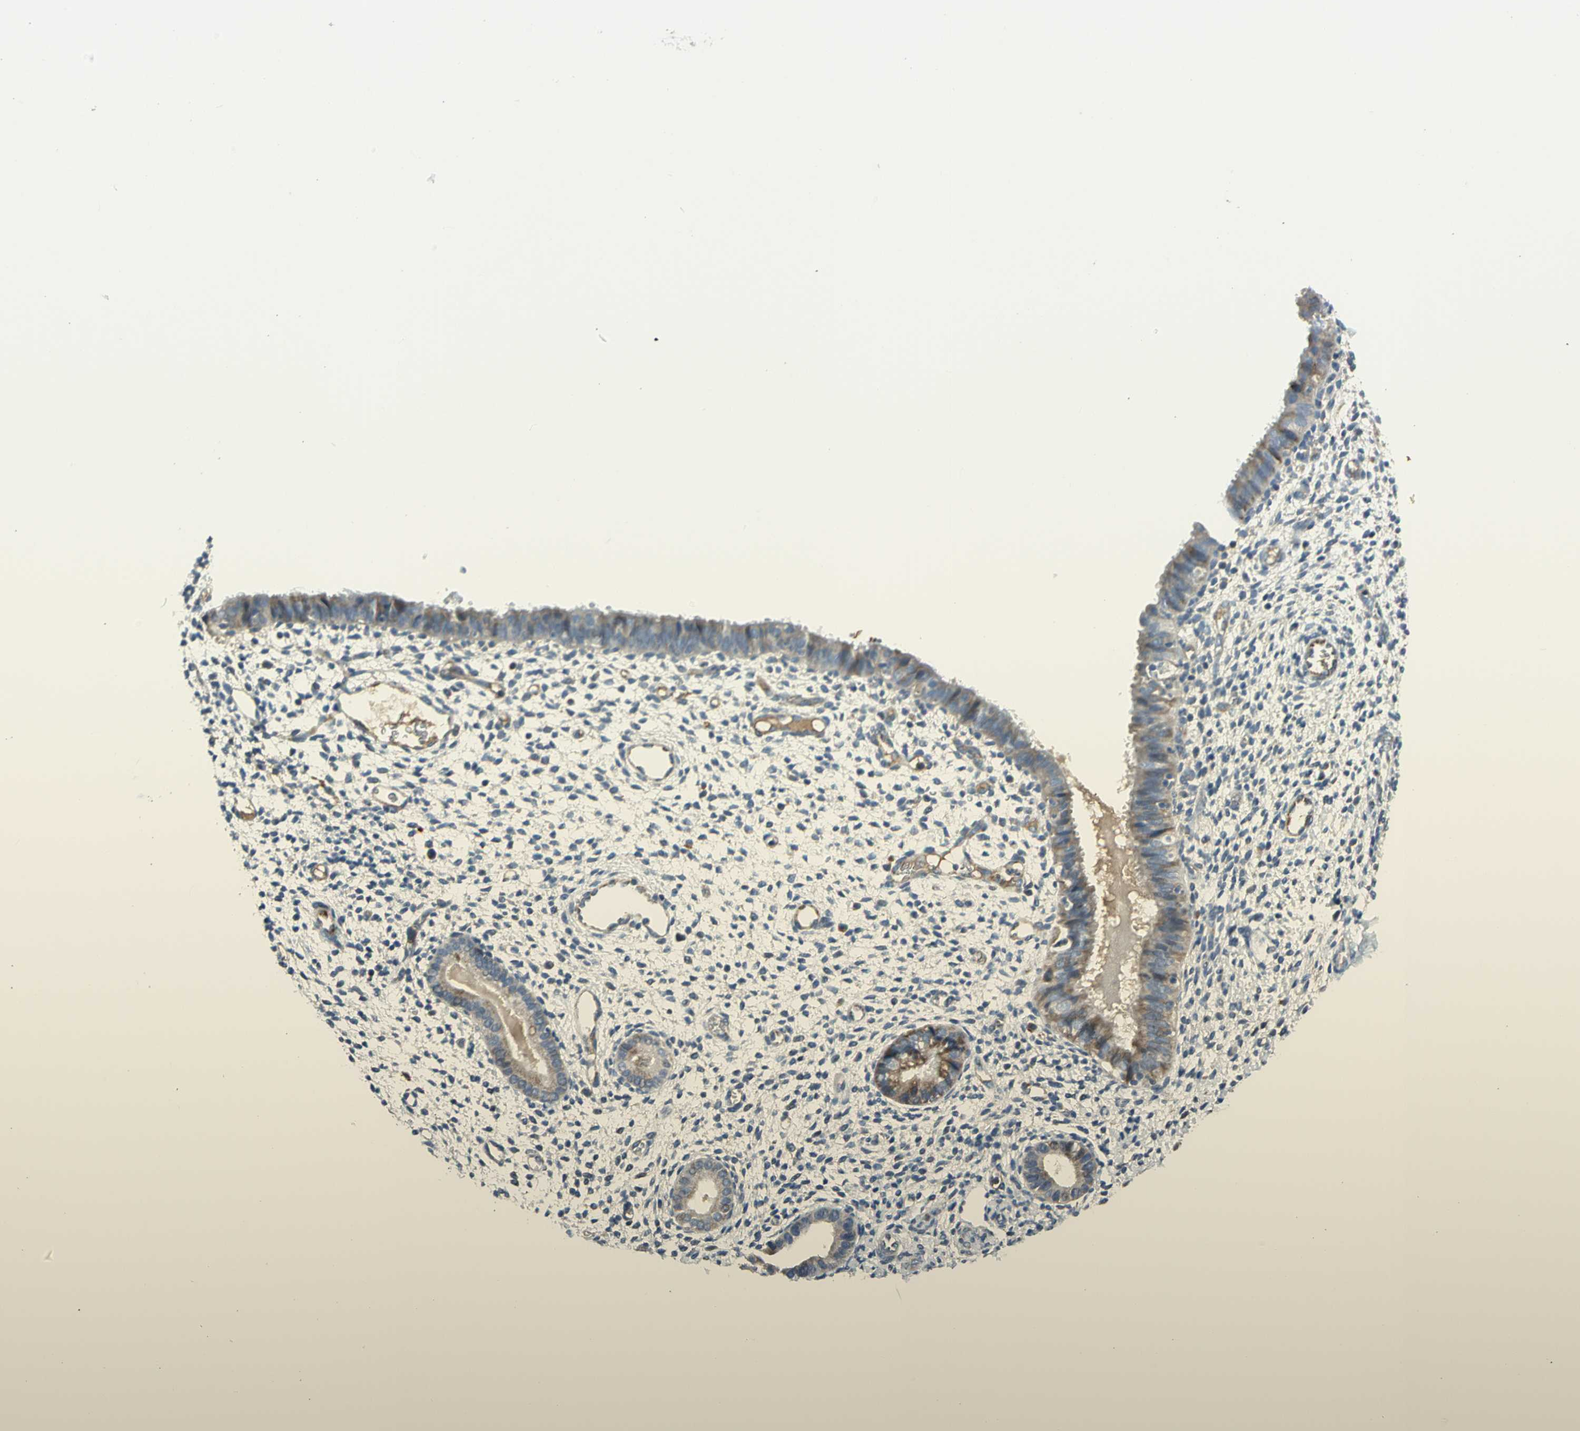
{"staining": {"intensity": "weak", "quantity": "<25%", "location": "cytoplasmic/membranous"}, "tissue": "endometrium", "cell_type": "Cells in endometrial stroma", "image_type": "normal", "snomed": [{"axis": "morphology", "description": "Normal tissue, NOS"}, {"axis": "topography", "description": "Endometrium"}], "caption": "This is a micrograph of immunohistochemistry staining of benign endometrium, which shows no expression in cells in endometrial stroma.", "gene": "NPHP3", "patient": {"sex": "female", "age": 61}}